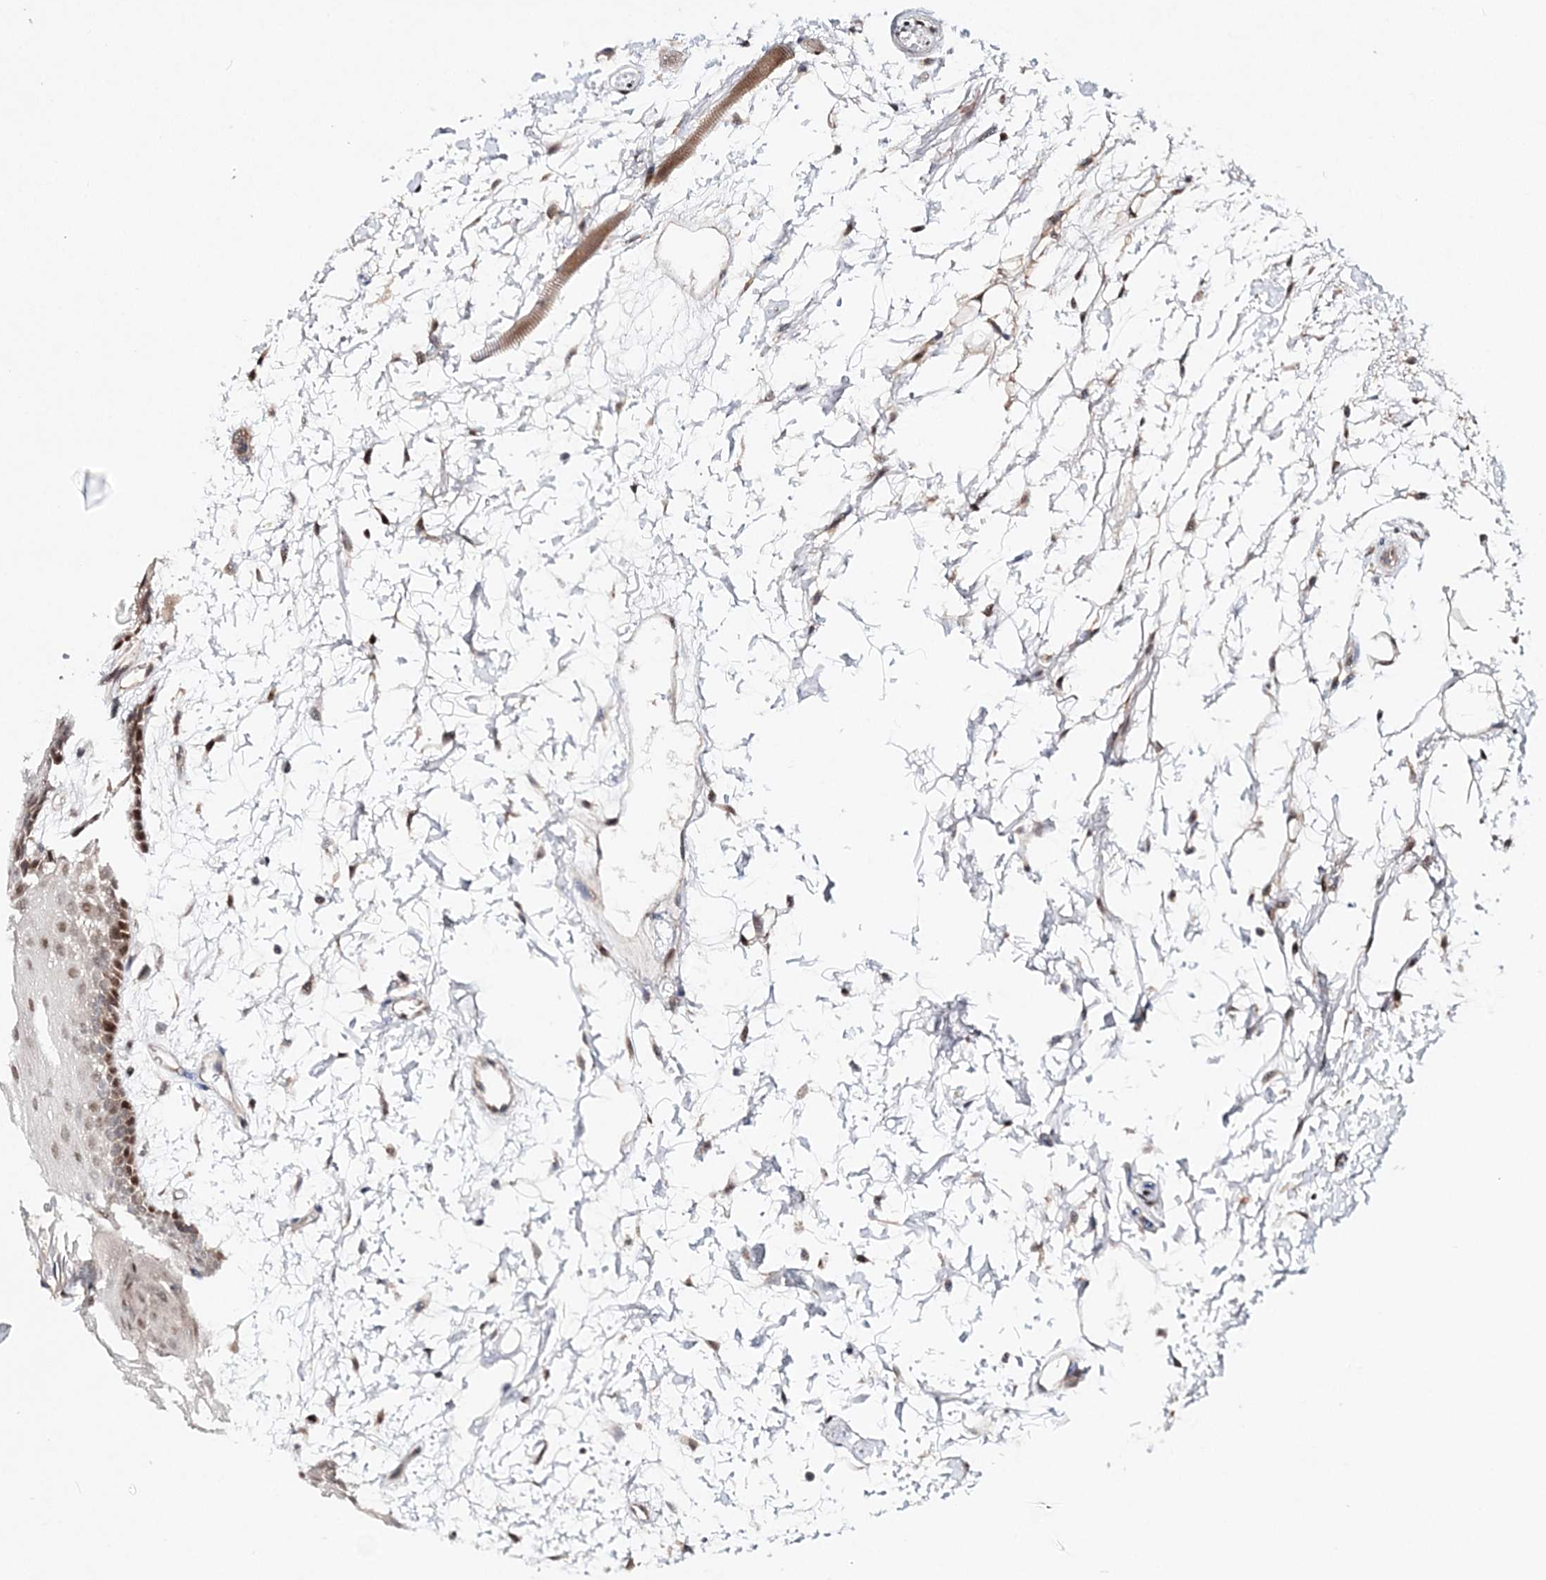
{"staining": {"intensity": "moderate", "quantity": ">75%", "location": "nuclear"}, "tissue": "oral mucosa", "cell_type": "Squamous epithelial cells", "image_type": "normal", "snomed": [{"axis": "morphology", "description": "Normal tissue, NOS"}, {"axis": "topography", "description": "Skeletal muscle"}, {"axis": "topography", "description": "Oral tissue"}, {"axis": "topography", "description": "Peripheral nerve tissue"}], "caption": "IHC image of normal oral mucosa: human oral mucosa stained using immunohistochemistry reveals medium levels of moderate protein expression localized specifically in the nuclear of squamous epithelial cells, appearing as a nuclear brown color.", "gene": "NIF3L1", "patient": {"sex": "female", "age": 84}}